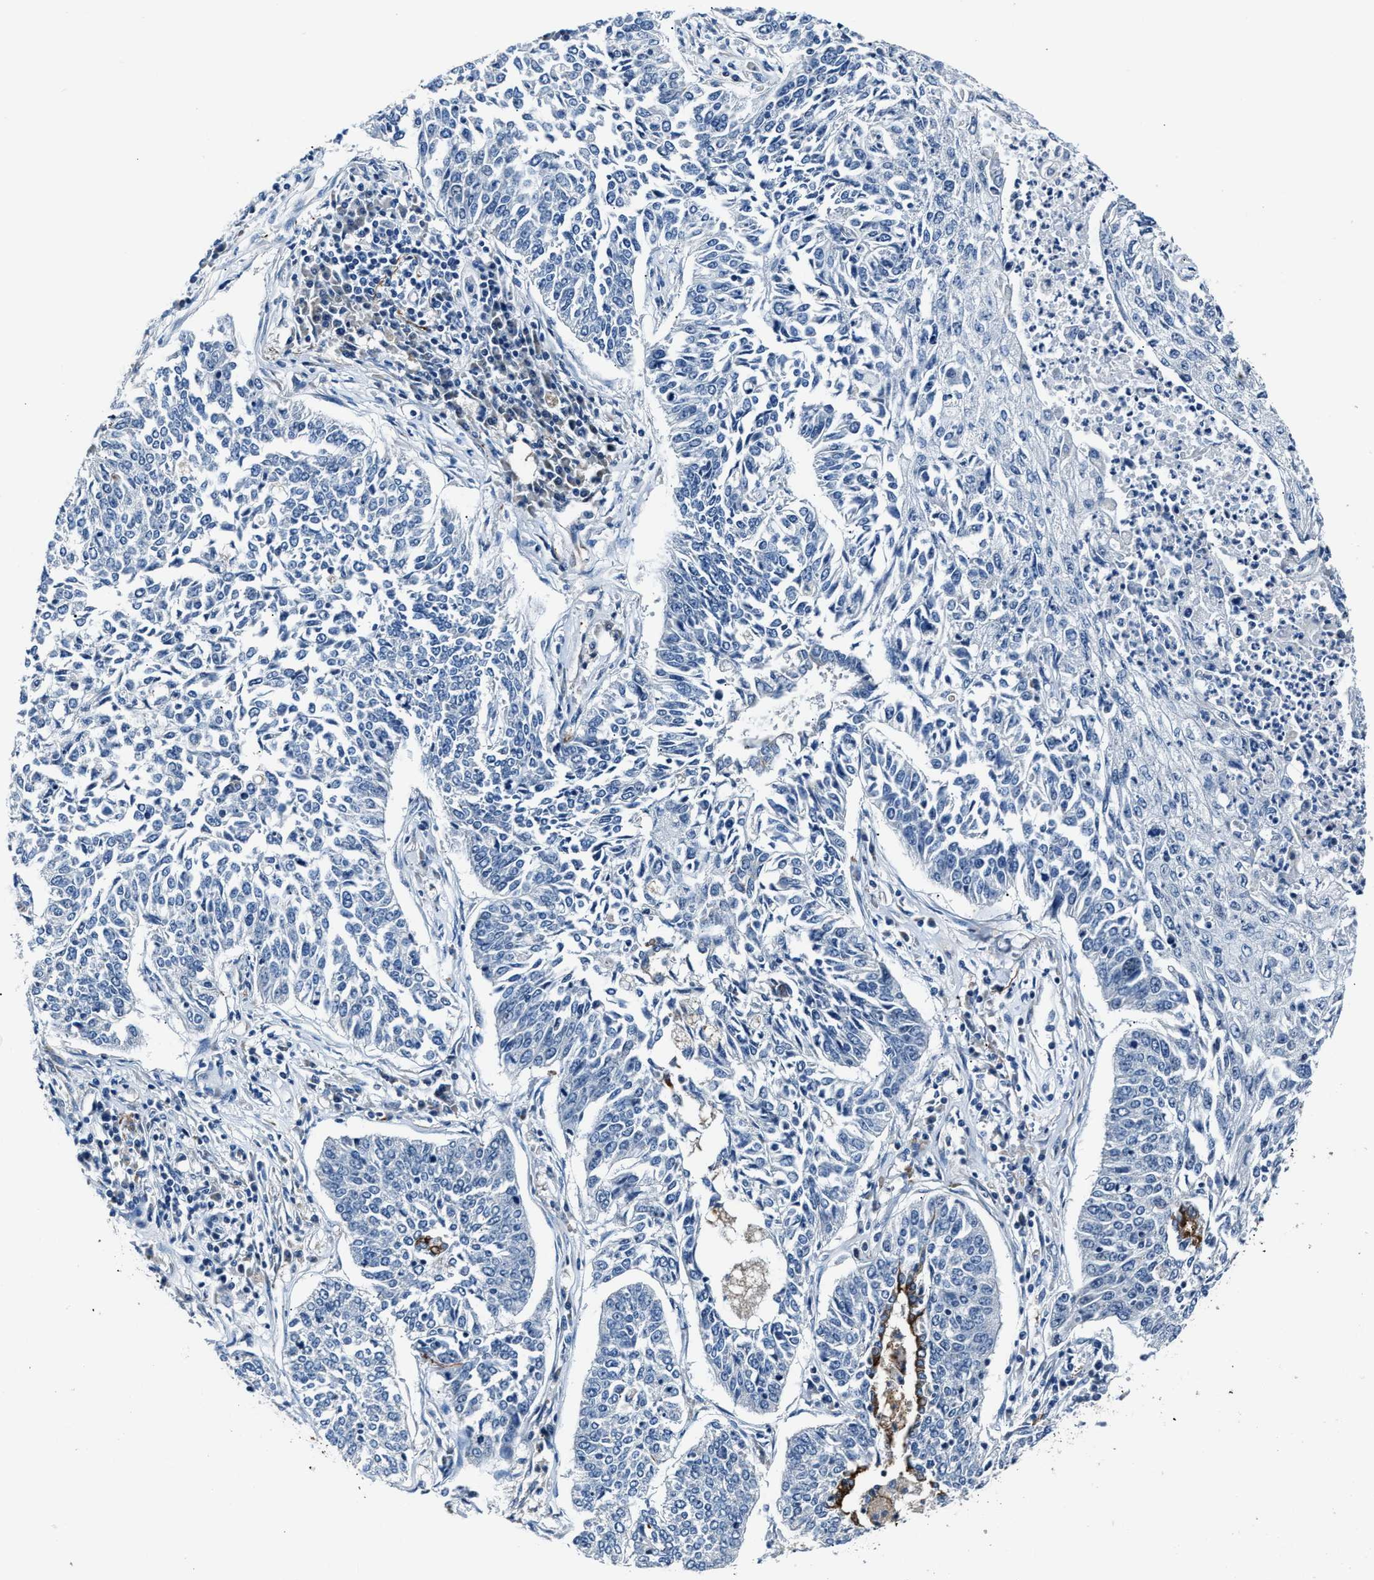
{"staining": {"intensity": "negative", "quantity": "none", "location": "none"}, "tissue": "lung cancer", "cell_type": "Tumor cells", "image_type": "cancer", "snomed": [{"axis": "morphology", "description": "Normal tissue, NOS"}, {"axis": "morphology", "description": "Squamous cell carcinoma, NOS"}, {"axis": "topography", "description": "Cartilage tissue"}, {"axis": "topography", "description": "Bronchus"}, {"axis": "topography", "description": "Lung"}], "caption": "This is an immunohistochemistry histopathology image of lung cancer (squamous cell carcinoma). There is no expression in tumor cells.", "gene": "MPDZ", "patient": {"sex": "female", "age": 49}}